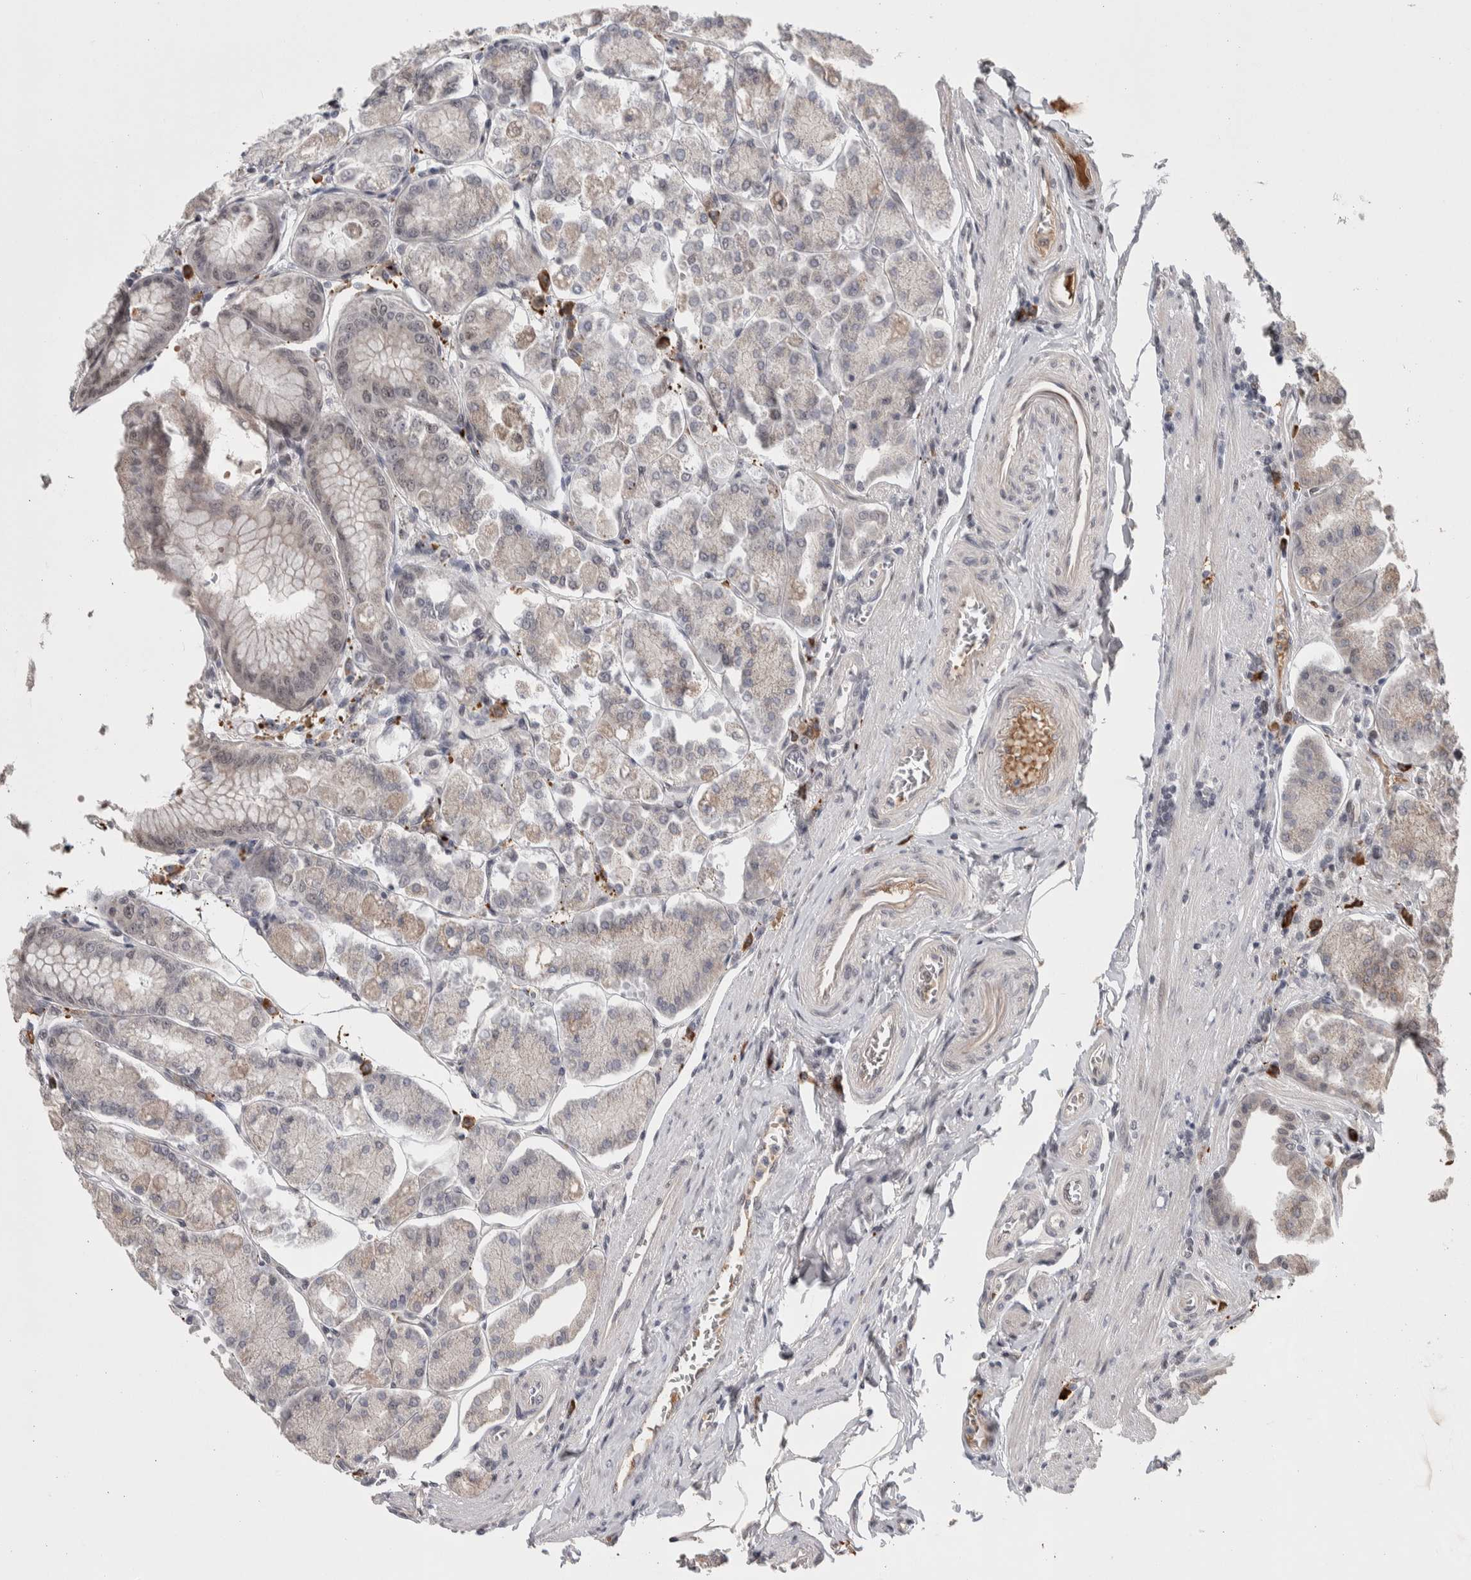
{"staining": {"intensity": "moderate", "quantity": "25%-75%", "location": "nuclear"}, "tissue": "stomach", "cell_type": "Glandular cells", "image_type": "normal", "snomed": [{"axis": "morphology", "description": "Normal tissue, NOS"}, {"axis": "topography", "description": "Stomach, lower"}], "caption": "IHC (DAB) staining of normal human stomach demonstrates moderate nuclear protein positivity in approximately 25%-75% of glandular cells.", "gene": "ZNF592", "patient": {"sex": "male", "age": 71}}